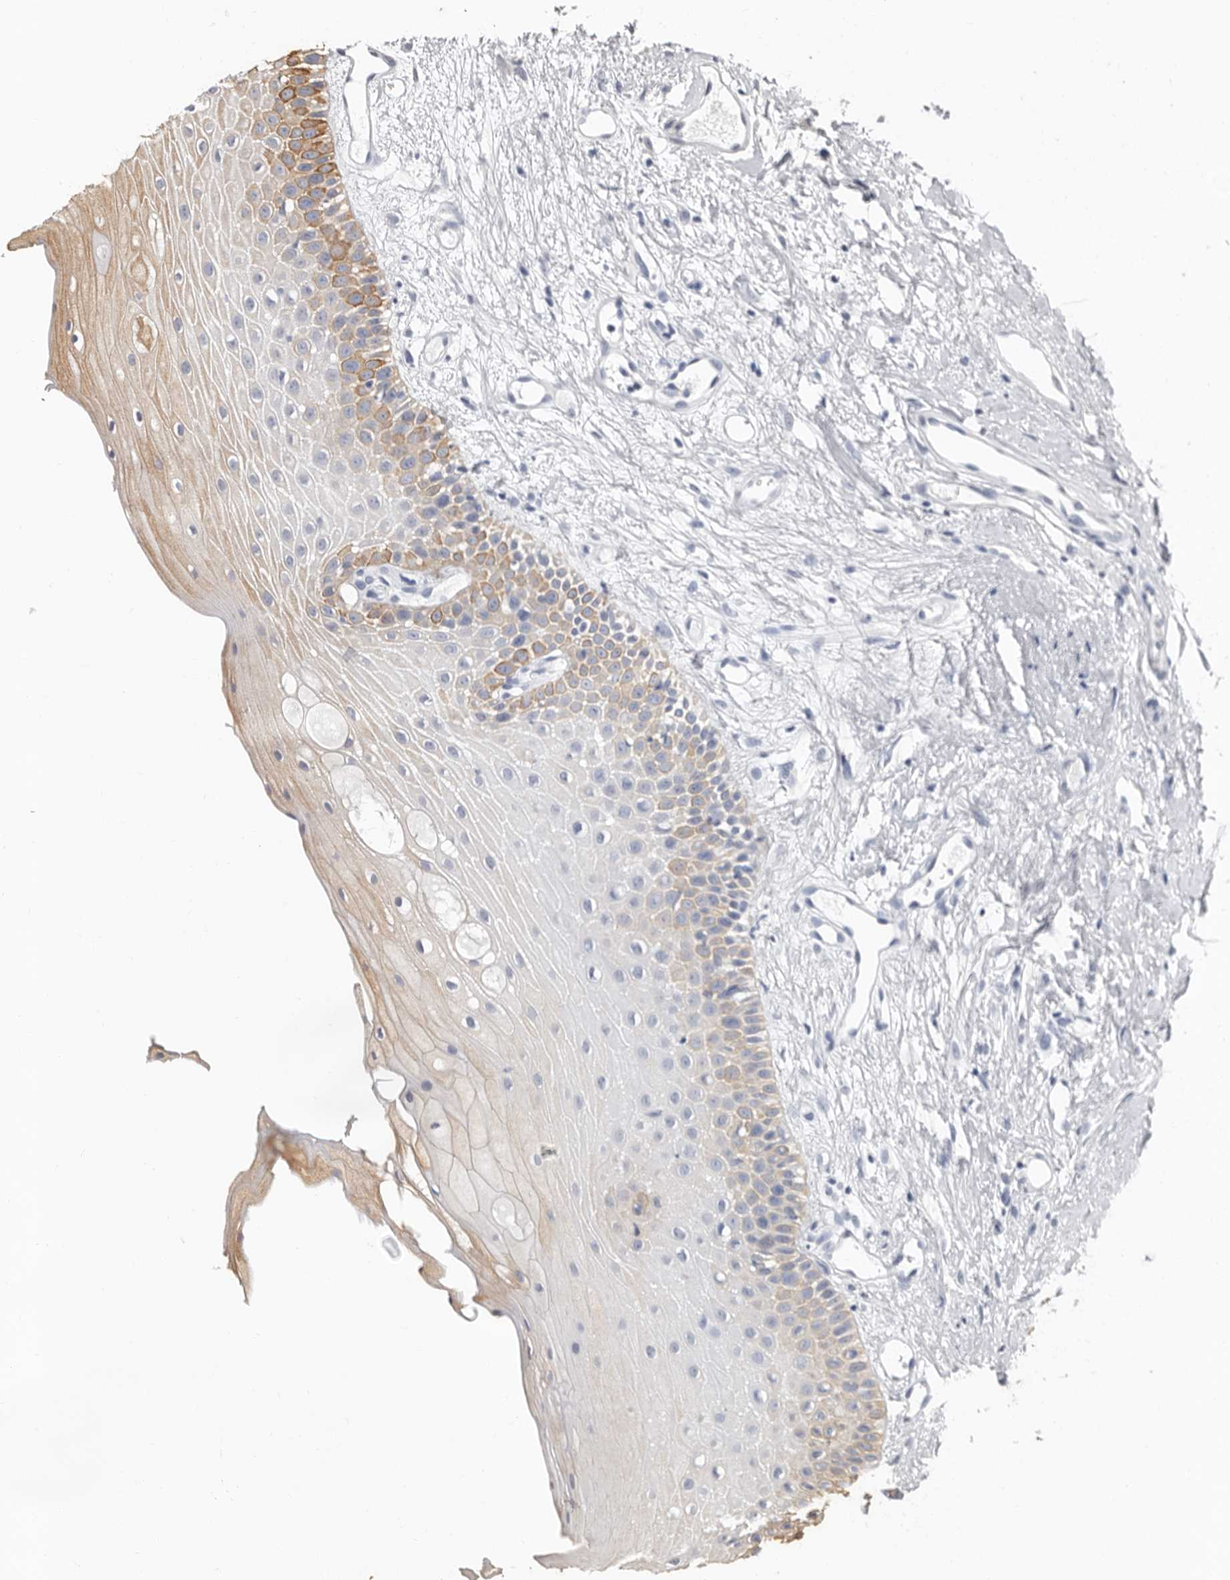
{"staining": {"intensity": "moderate", "quantity": "25%-75%", "location": "cytoplasmic/membranous"}, "tissue": "oral mucosa", "cell_type": "Squamous epithelial cells", "image_type": "normal", "snomed": [{"axis": "morphology", "description": "Normal tissue, NOS"}, {"axis": "topography", "description": "Oral tissue"}], "caption": "Immunohistochemical staining of benign oral mucosa displays 25%-75% levels of moderate cytoplasmic/membranous protein staining in about 25%-75% of squamous epithelial cells.", "gene": "MRPL18", "patient": {"sex": "female", "age": 63}}